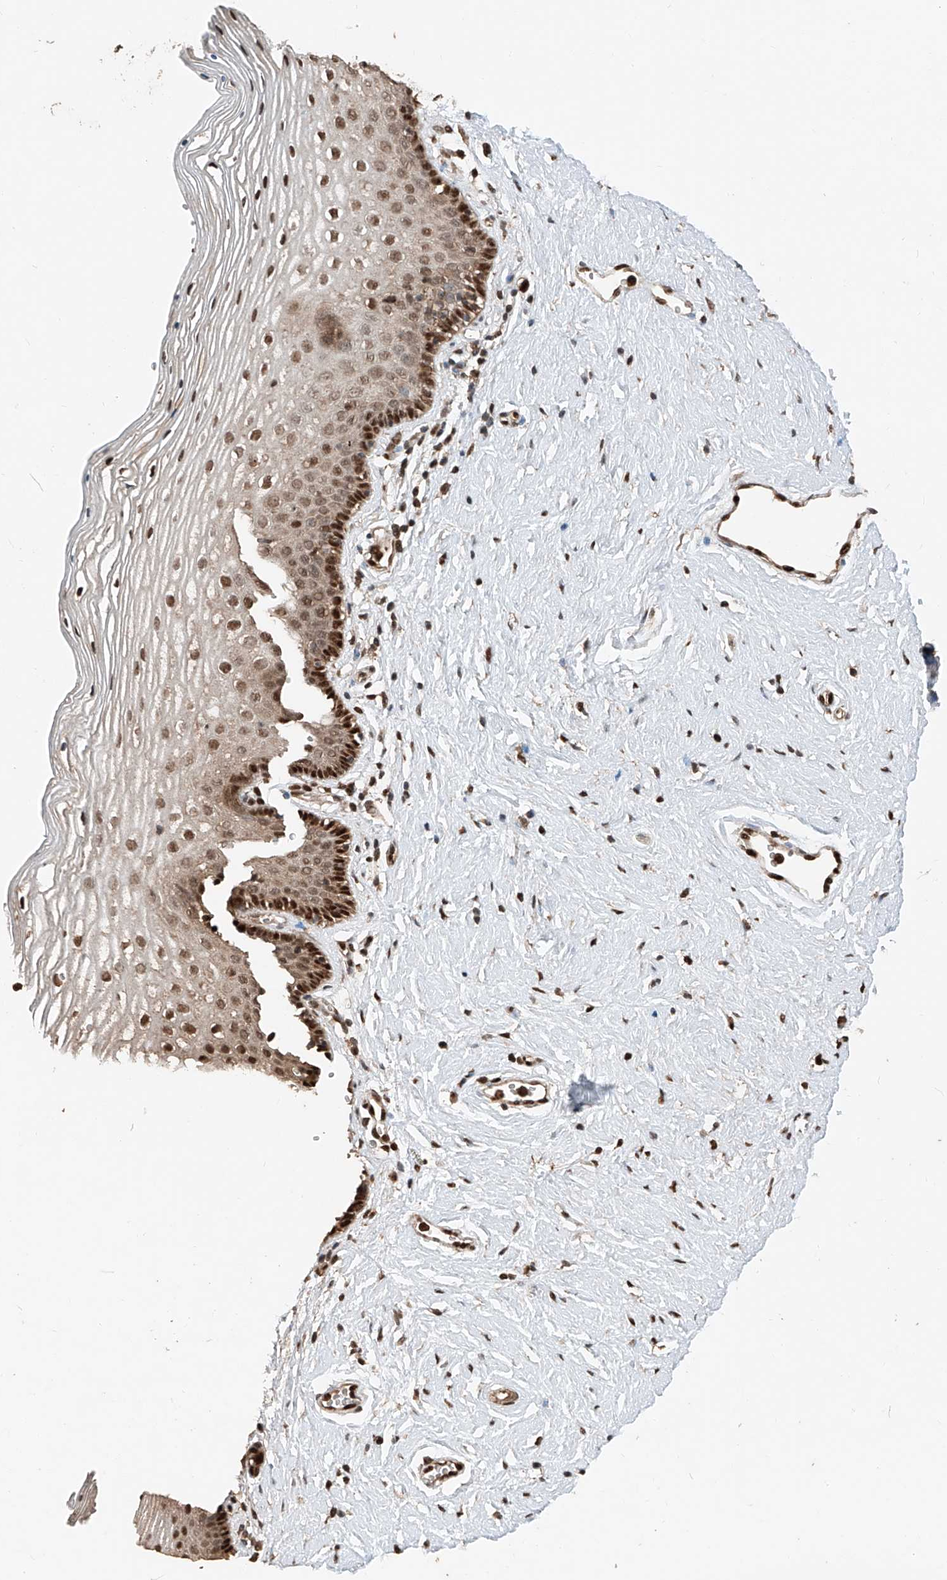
{"staining": {"intensity": "strong", "quantity": ">75%", "location": "nuclear"}, "tissue": "vagina", "cell_type": "Squamous epithelial cells", "image_type": "normal", "snomed": [{"axis": "morphology", "description": "Normal tissue, NOS"}, {"axis": "topography", "description": "Vagina"}], "caption": "Squamous epithelial cells exhibit high levels of strong nuclear expression in about >75% of cells in normal vagina. The staining is performed using DAB (3,3'-diaminobenzidine) brown chromogen to label protein expression. The nuclei are counter-stained blue using hematoxylin.", "gene": "RMND1", "patient": {"sex": "female", "age": 32}}